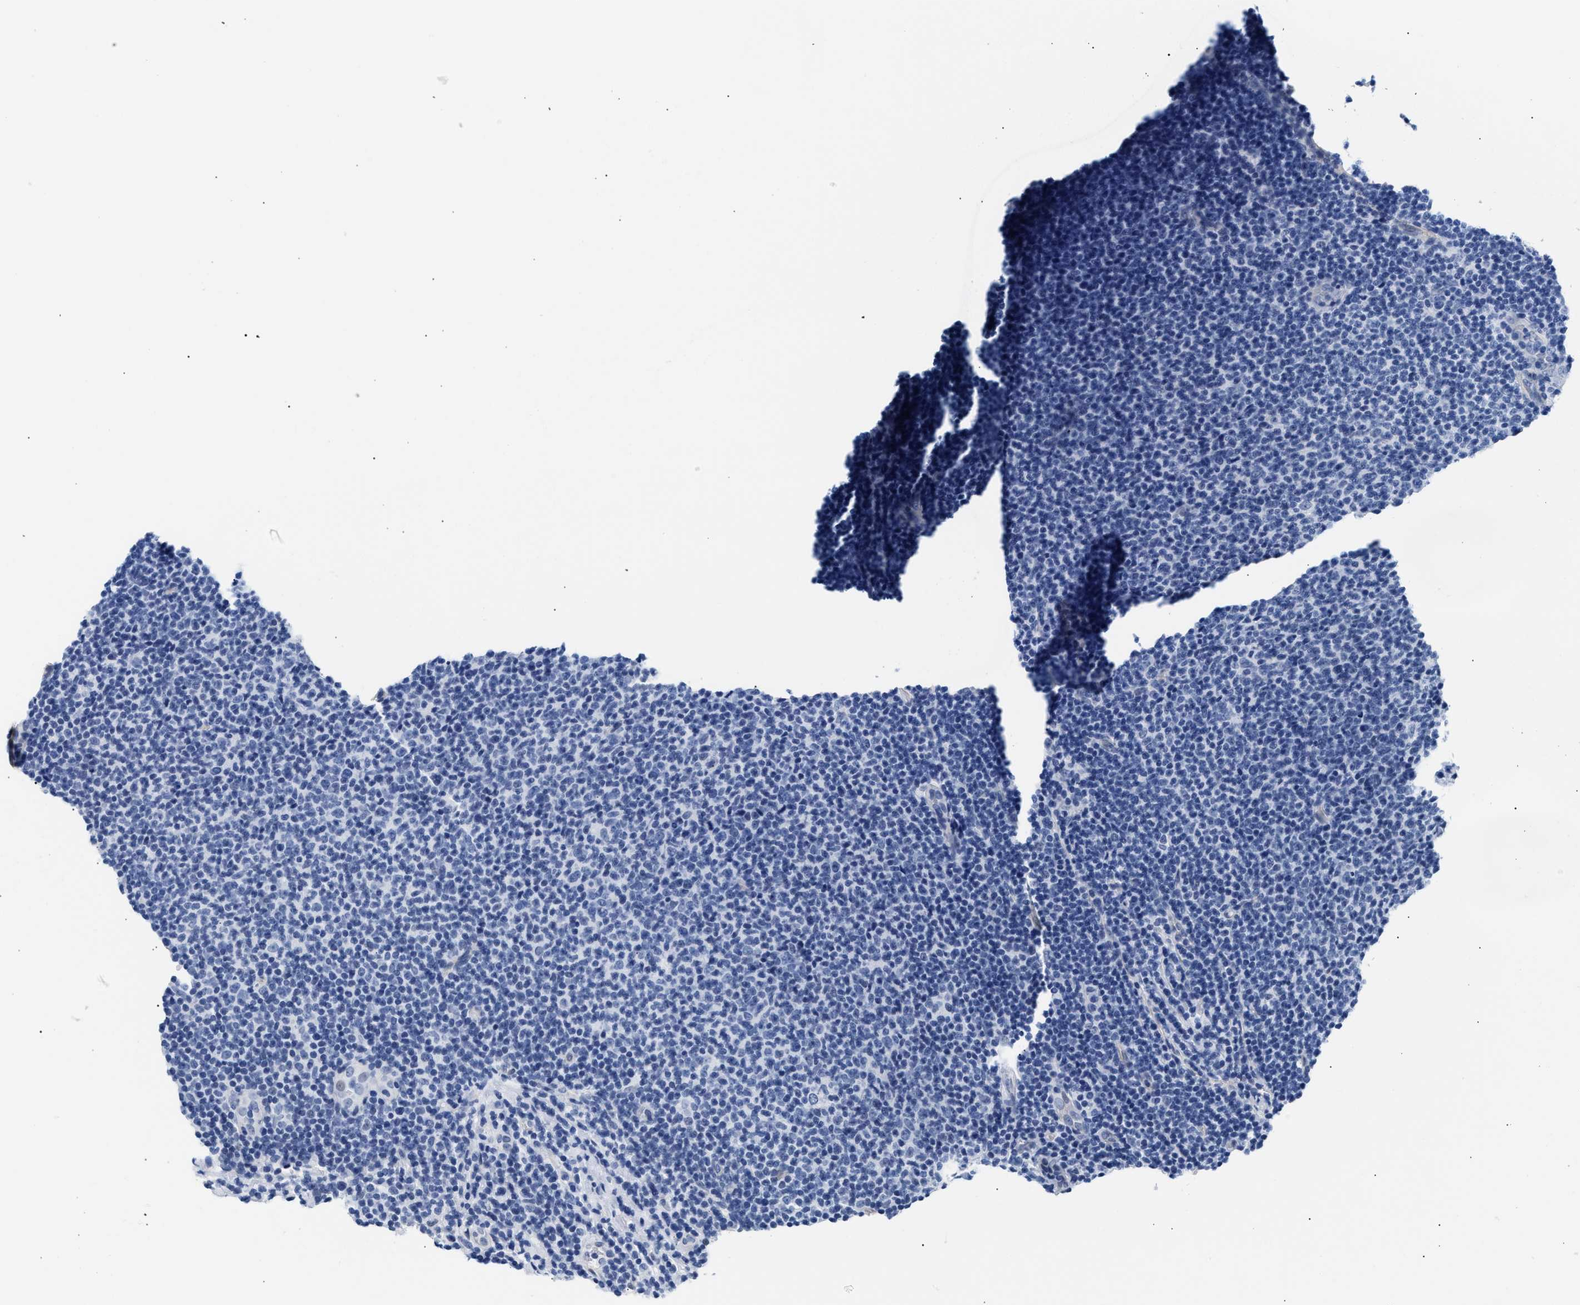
{"staining": {"intensity": "negative", "quantity": "none", "location": "none"}, "tissue": "lymphoma", "cell_type": "Tumor cells", "image_type": "cancer", "snomed": [{"axis": "morphology", "description": "Malignant lymphoma, non-Hodgkin's type, Low grade"}, {"axis": "topography", "description": "Lymph node"}], "caption": "DAB (3,3'-diaminobenzidine) immunohistochemical staining of human lymphoma demonstrates no significant expression in tumor cells. (DAB (3,3'-diaminobenzidine) immunohistochemistry with hematoxylin counter stain).", "gene": "TRIM29", "patient": {"sex": "male", "age": 66}}